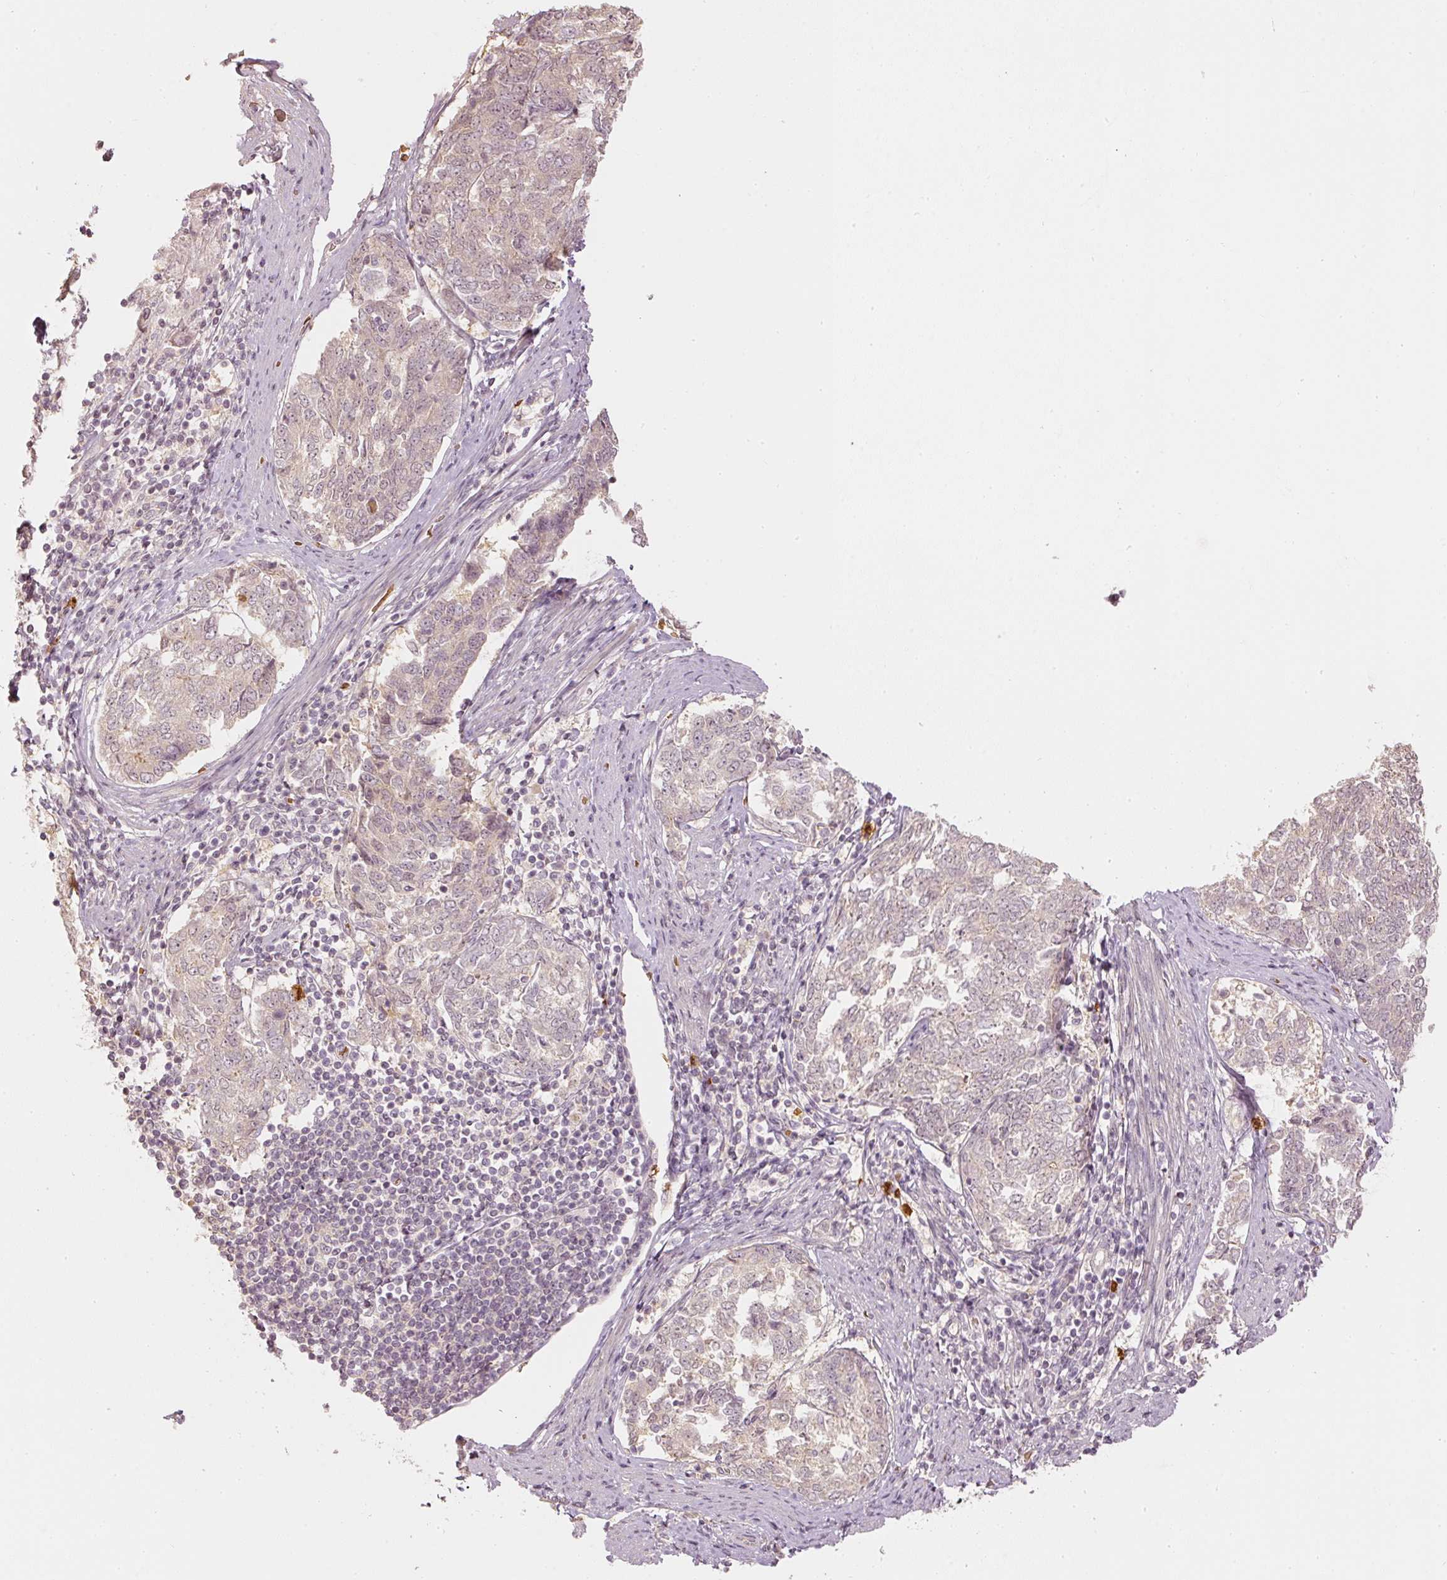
{"staining": {"intensity": "weak", "quantity": "25%-75%", "location": "cytoplasmic/membranous"}, "tissue": "endometrial cancer", "cell_type": "Tumor cells", "image_type": "cancer", "snomed": [{"axis": "morphology", "description": "Adenocarcinoma, NOS"}, {"axis": "topography", "description": "Endometrium"}], "caption": "Human endometrial cancer stained with a brown dye demonstrates weak cytoplasmic/membranous positive expression in approximately 25%-75% of tumor cells.", "gene": "GZMA", "patient": {"sex": "female", "age": 80}}